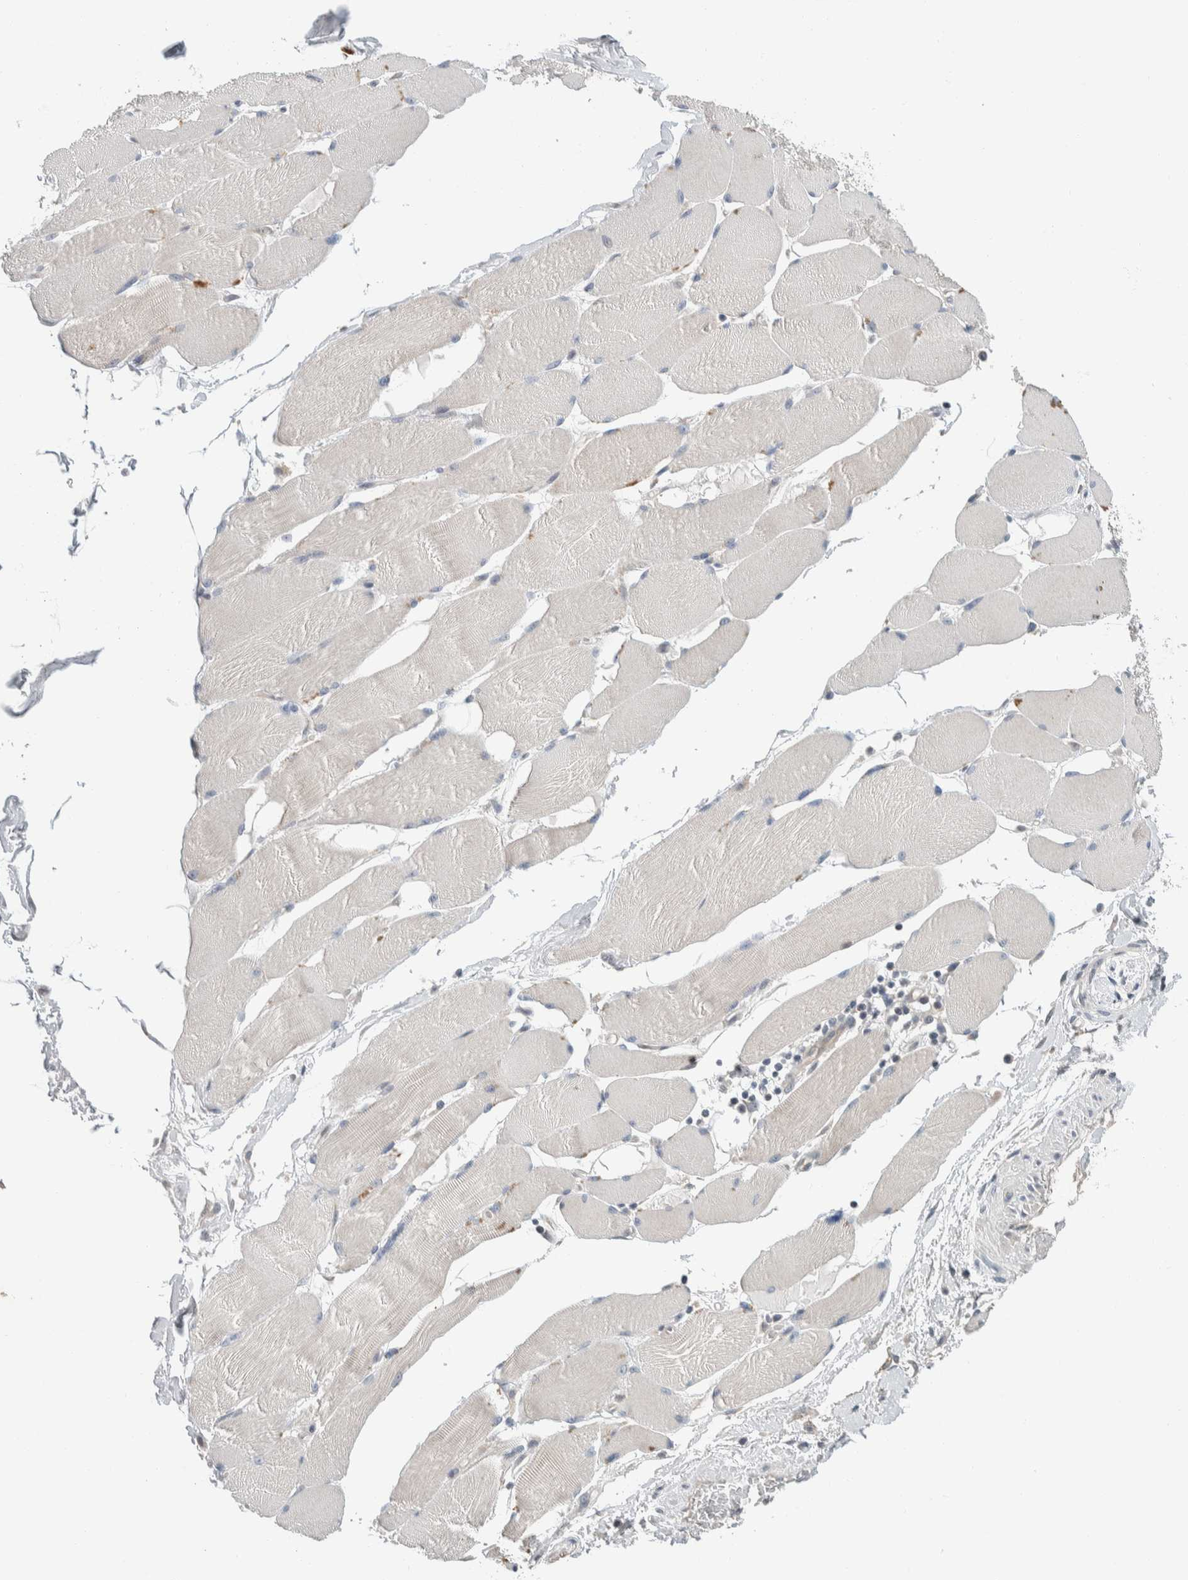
{"staining": {"intensity": "weak", "quantity": "<25%", "location": "cytoplasmic/membranous"}, "tissue": "skeletal muscle", "cell_type": "Myocytes", "image_type": "normal", "snomed": [{"axis": "morphology", "description": "Normal tissue, NOS"}, {"axis": "topography", "description": "Skin"}, {"axis": "topography", "description": "Skeletal muscle"}], "caption": "Skeletal muscle stained for a protein using immunohistochemistry displays no positivity myocytes.", "gene": "SHPK", "patient": {"sex": "male", "age": 83}}